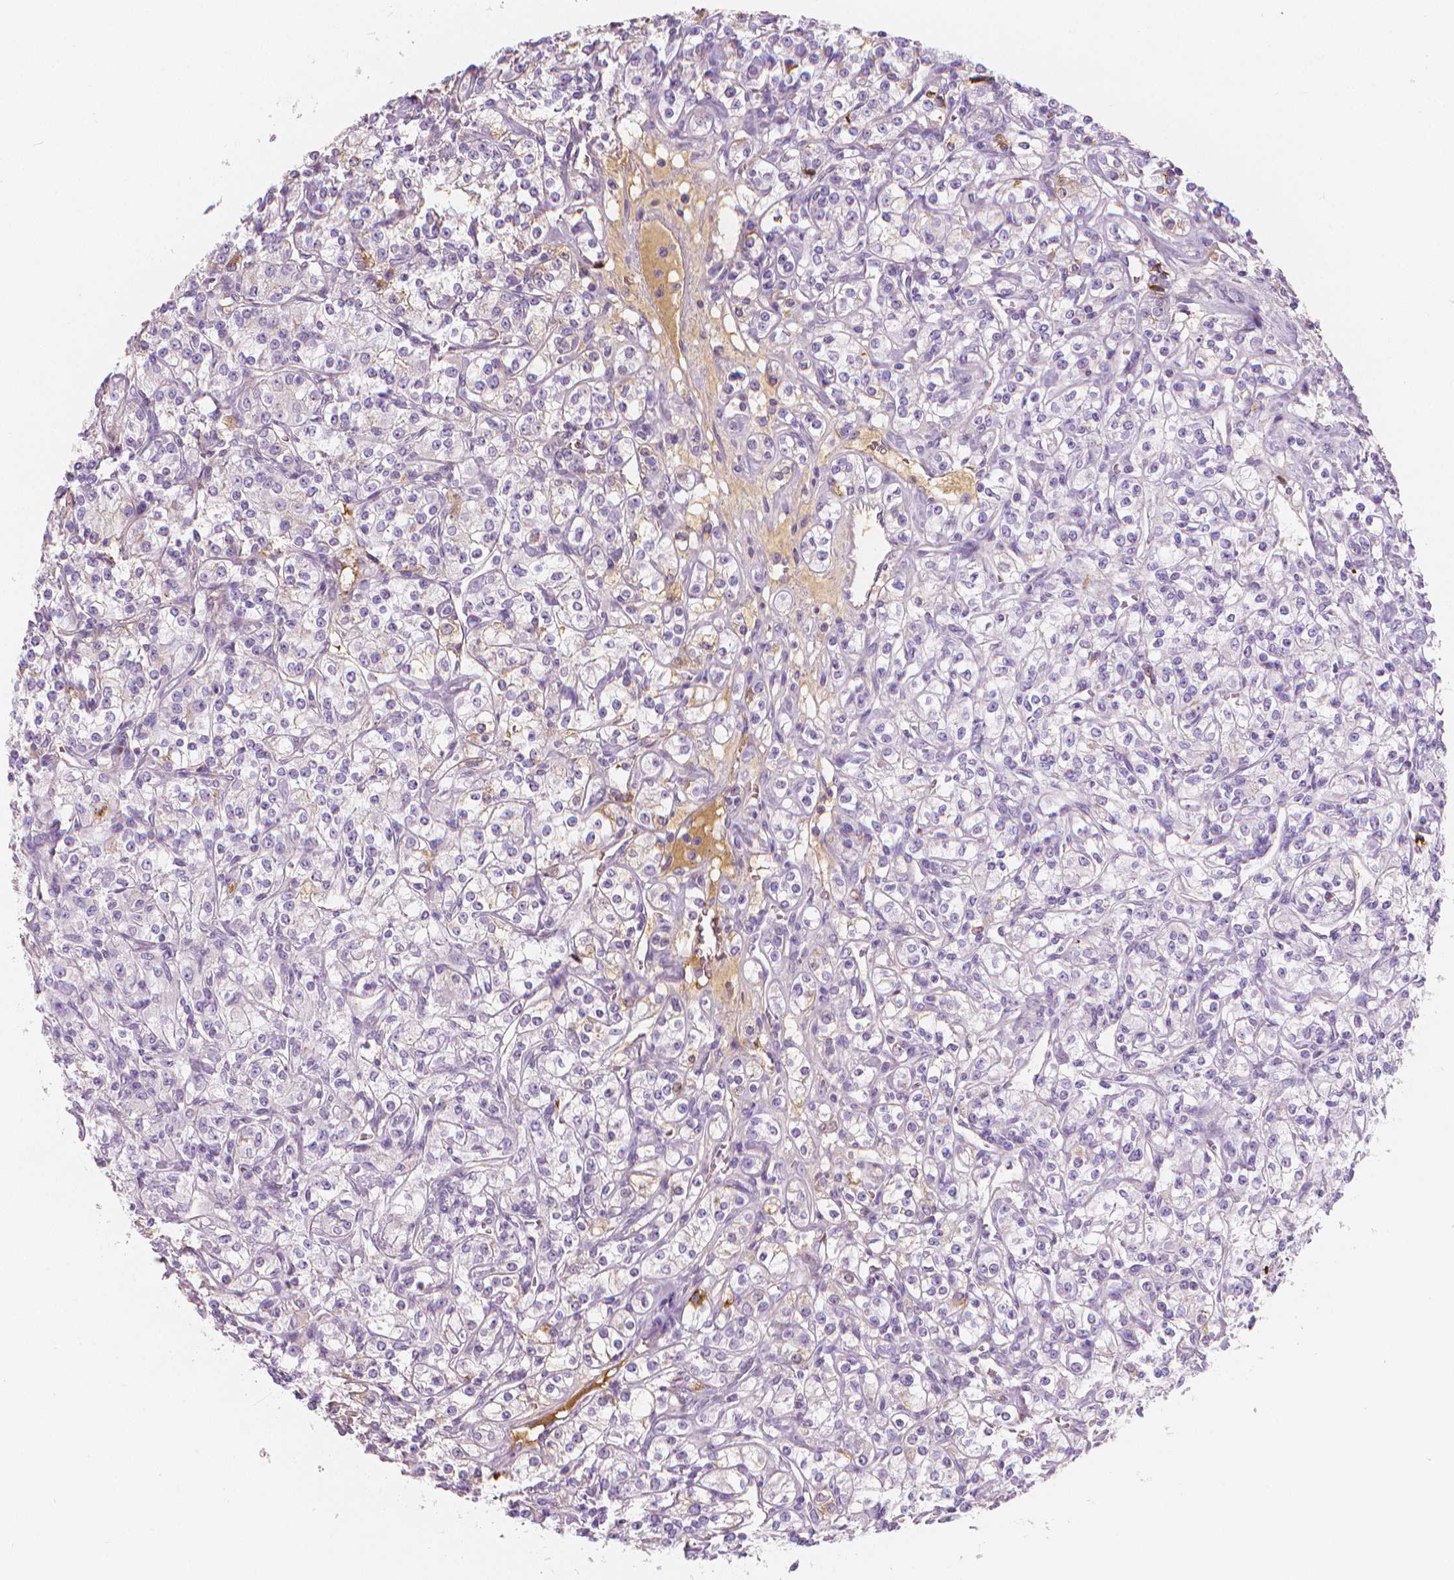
{"staining": {"intensity": "negative", "quantity": "none", "location": "none"}, "tissue": "renal cancer", "cell_type": "Tumor cells", "image_type": "cancer", "snomed": [{"axis": "morphology", "description": "Adenocarcinoma, NOS"}, {"axis": "topography", "description": "Kidney"}], "caption": "There is no significant positivity in tumor cells of renal cancer. The staining was performed using DAB to visualize the protein expression in brown, while the nuclei were stained in blue with hematoxylin (Magnification: 20x).", "gene": "APOA4", "patient": {"sex": "male", "age": 77}}